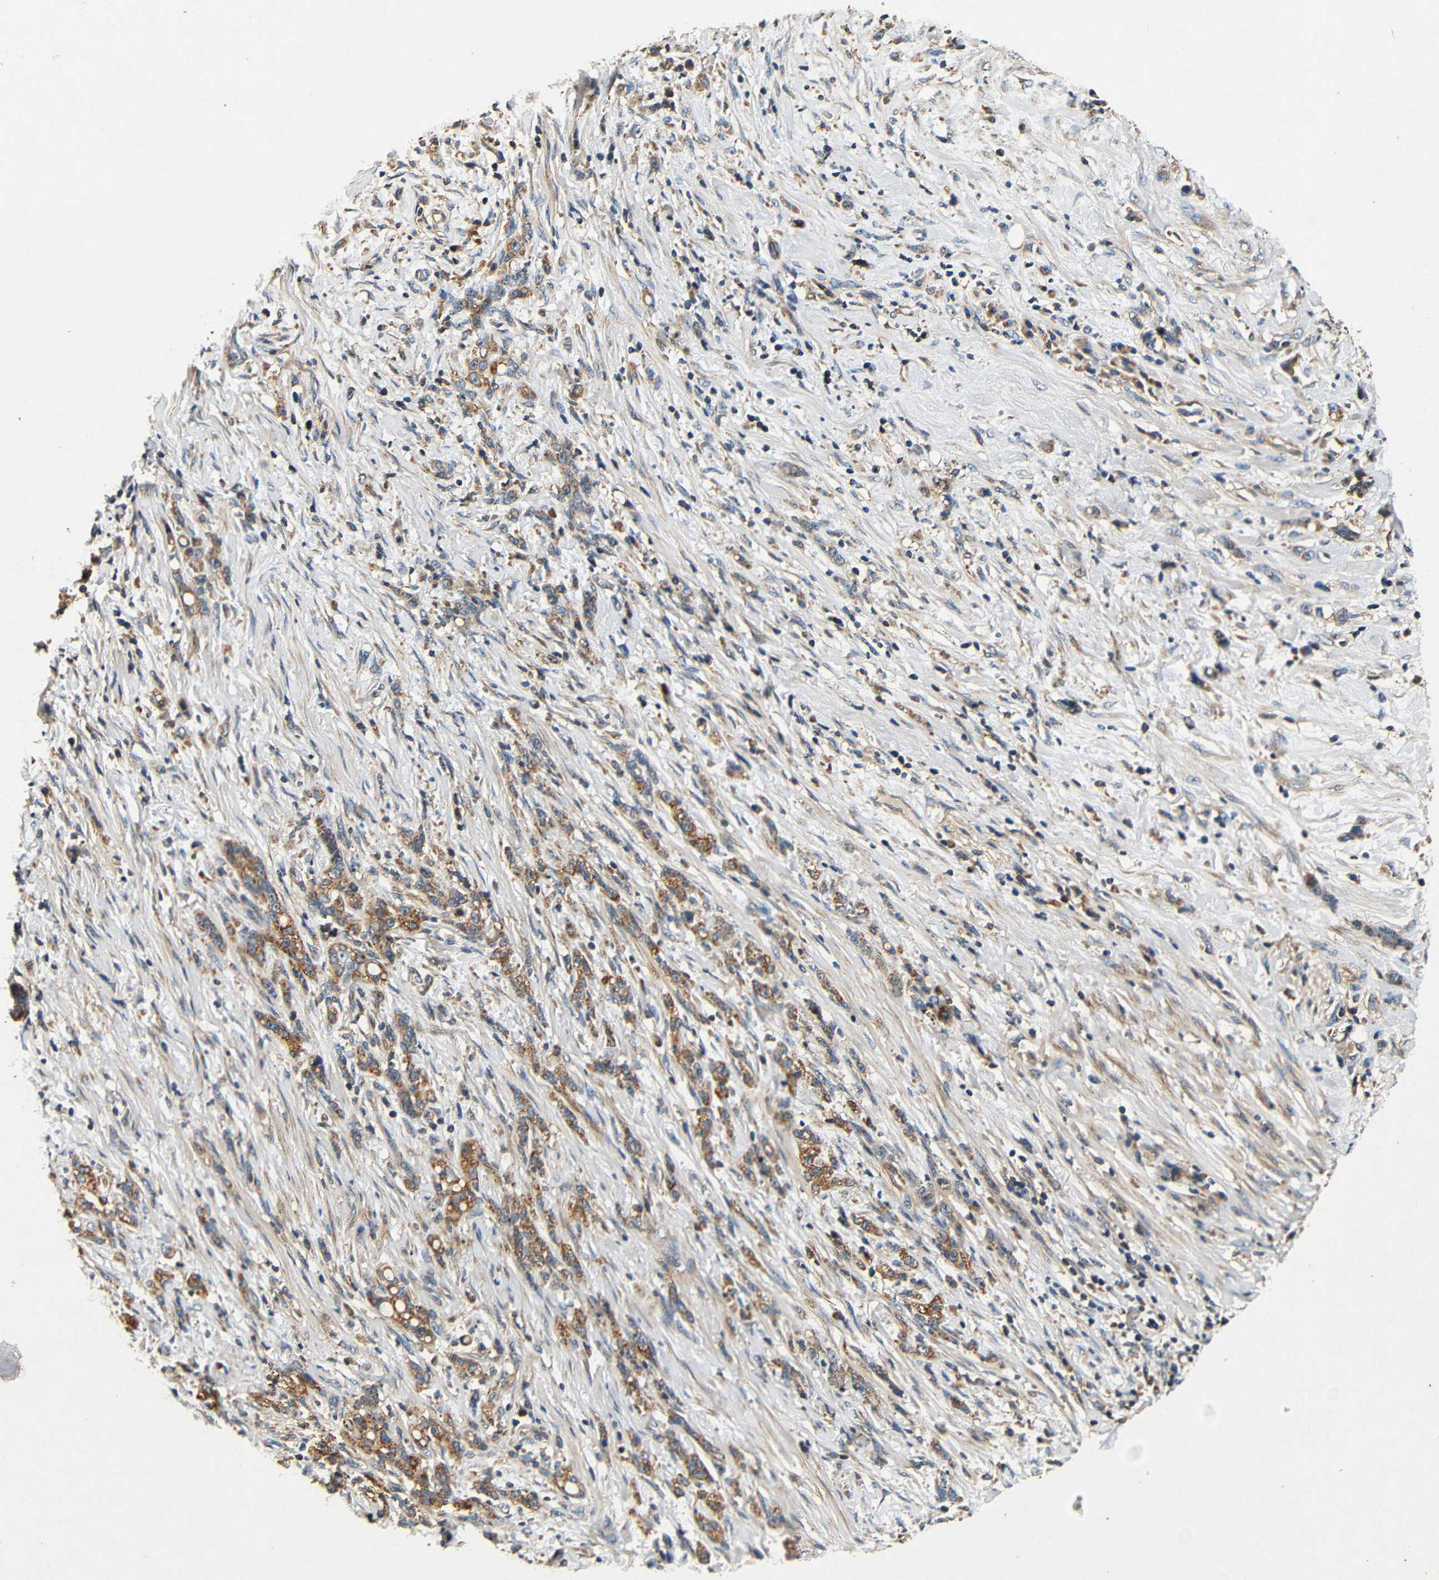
{"staining": {"intensity": "moderate", "quantity": ">75%", "location": "cytoplasmic/membranous"}, "tissue": "stomach cancer", "cell_type": "Tumor cells", "image_type": "cancer", "snomed": [{"axis": "morphology", "description": "Adenocarcinoma, NOS"}, {"axis": "topography", "description": "Stomach, lower"}], "caption": "A high-resolution photomicrograph shows immunohistochemistry (IHC) staining of stomach cancer, which exhibits moderate cytoplasmic/membranous positivity in about >75% of tumor cells.", "gene": "MTX1", "patient": {"sex": "male", "age": 88}}